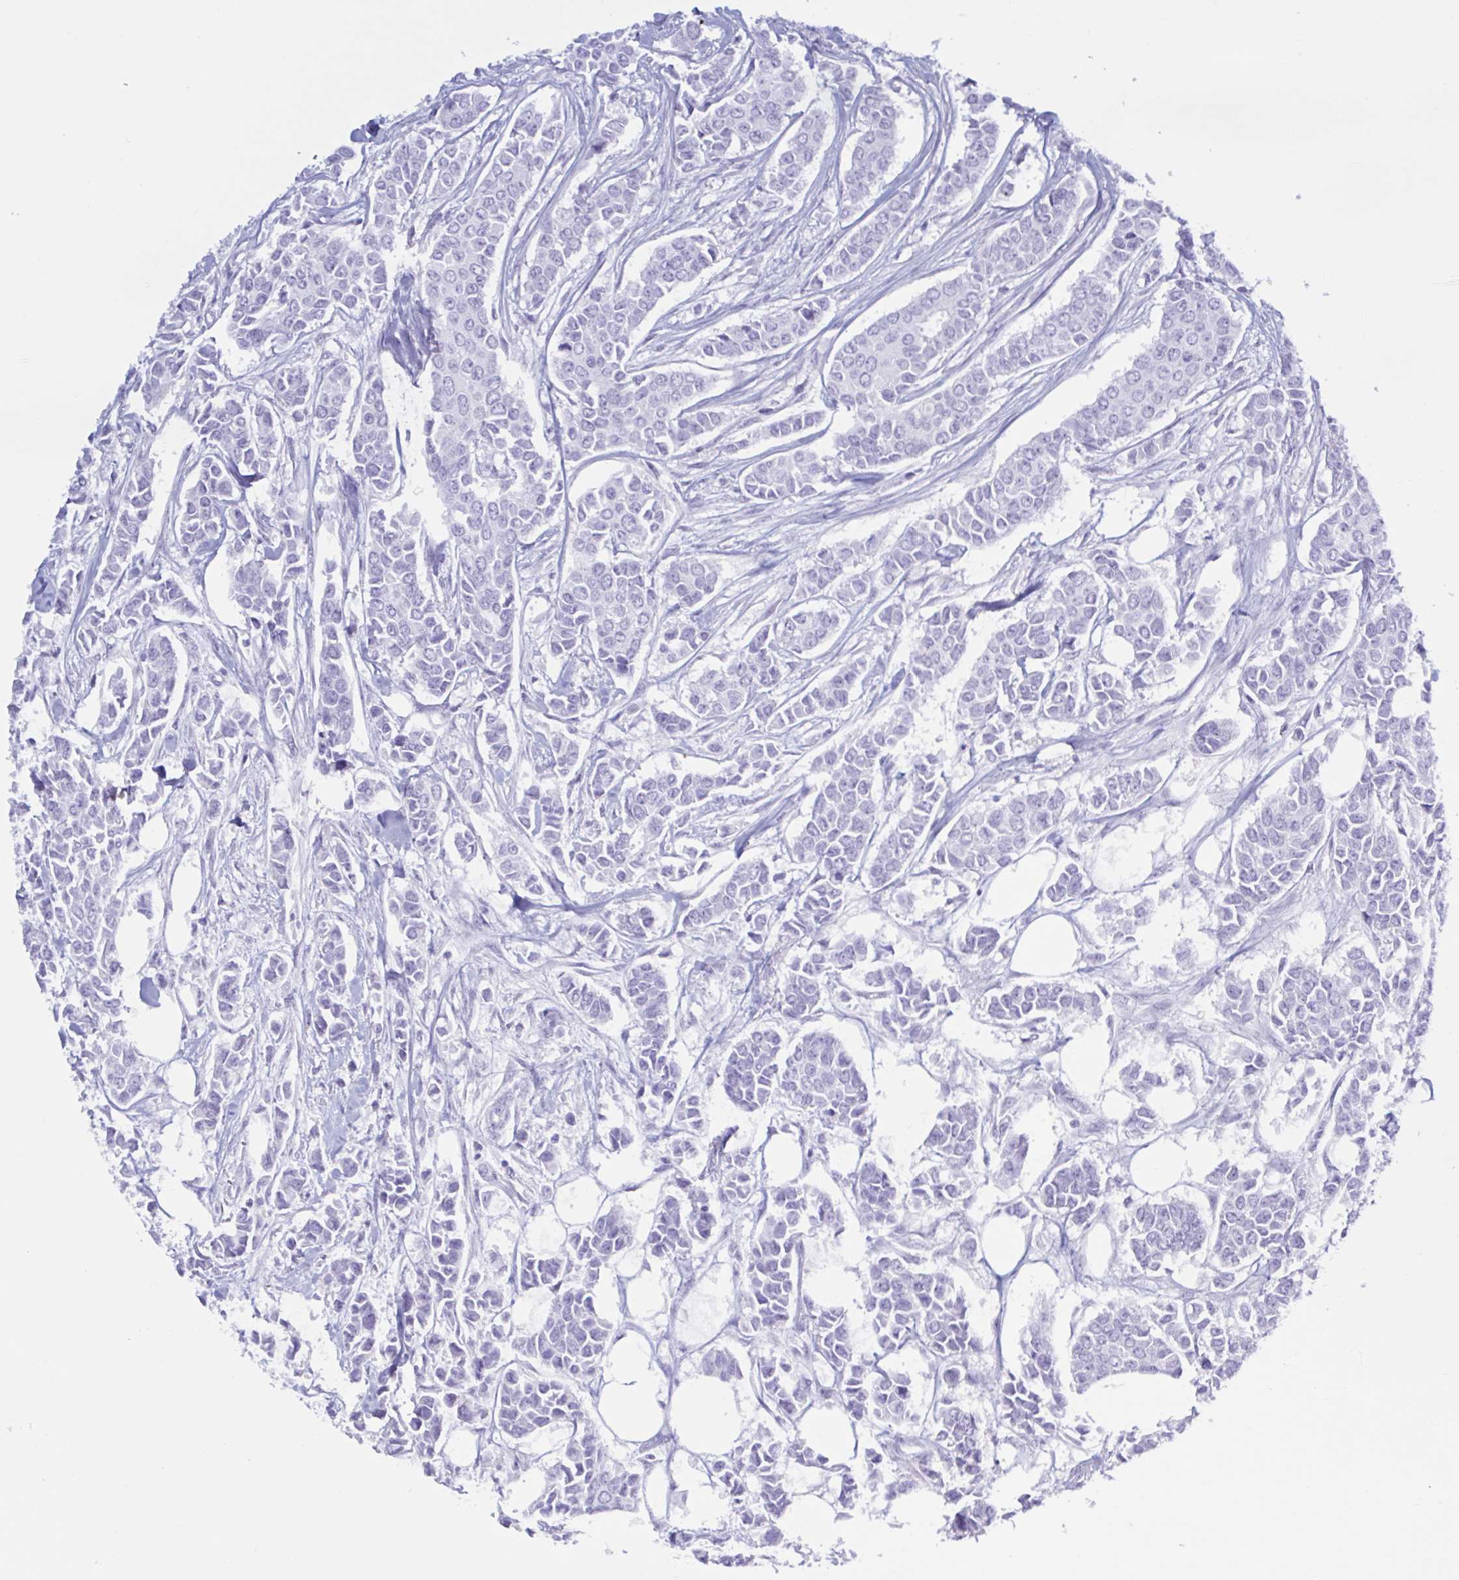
{"staining": {"intensity": "negative", "quantity": "none", "location": "none"}, "tissue": "breast cancer", "cell_type": "Tumor cells", "image_type": "cancer", "snomed": [{"axis": "morphology", "description": "Duct carcinoma"}, {"axis": "topography", "description": "Breast"}], "caption": "An IHC micrograph of breast invasive ductal carcinoma is shown. There is no staining in tumor cells of breast invasive ductal carcinoma. Nuclei are stained in blue.", "gene": "MRGPRG", "patient": {"sex": "female", "age": 84}}